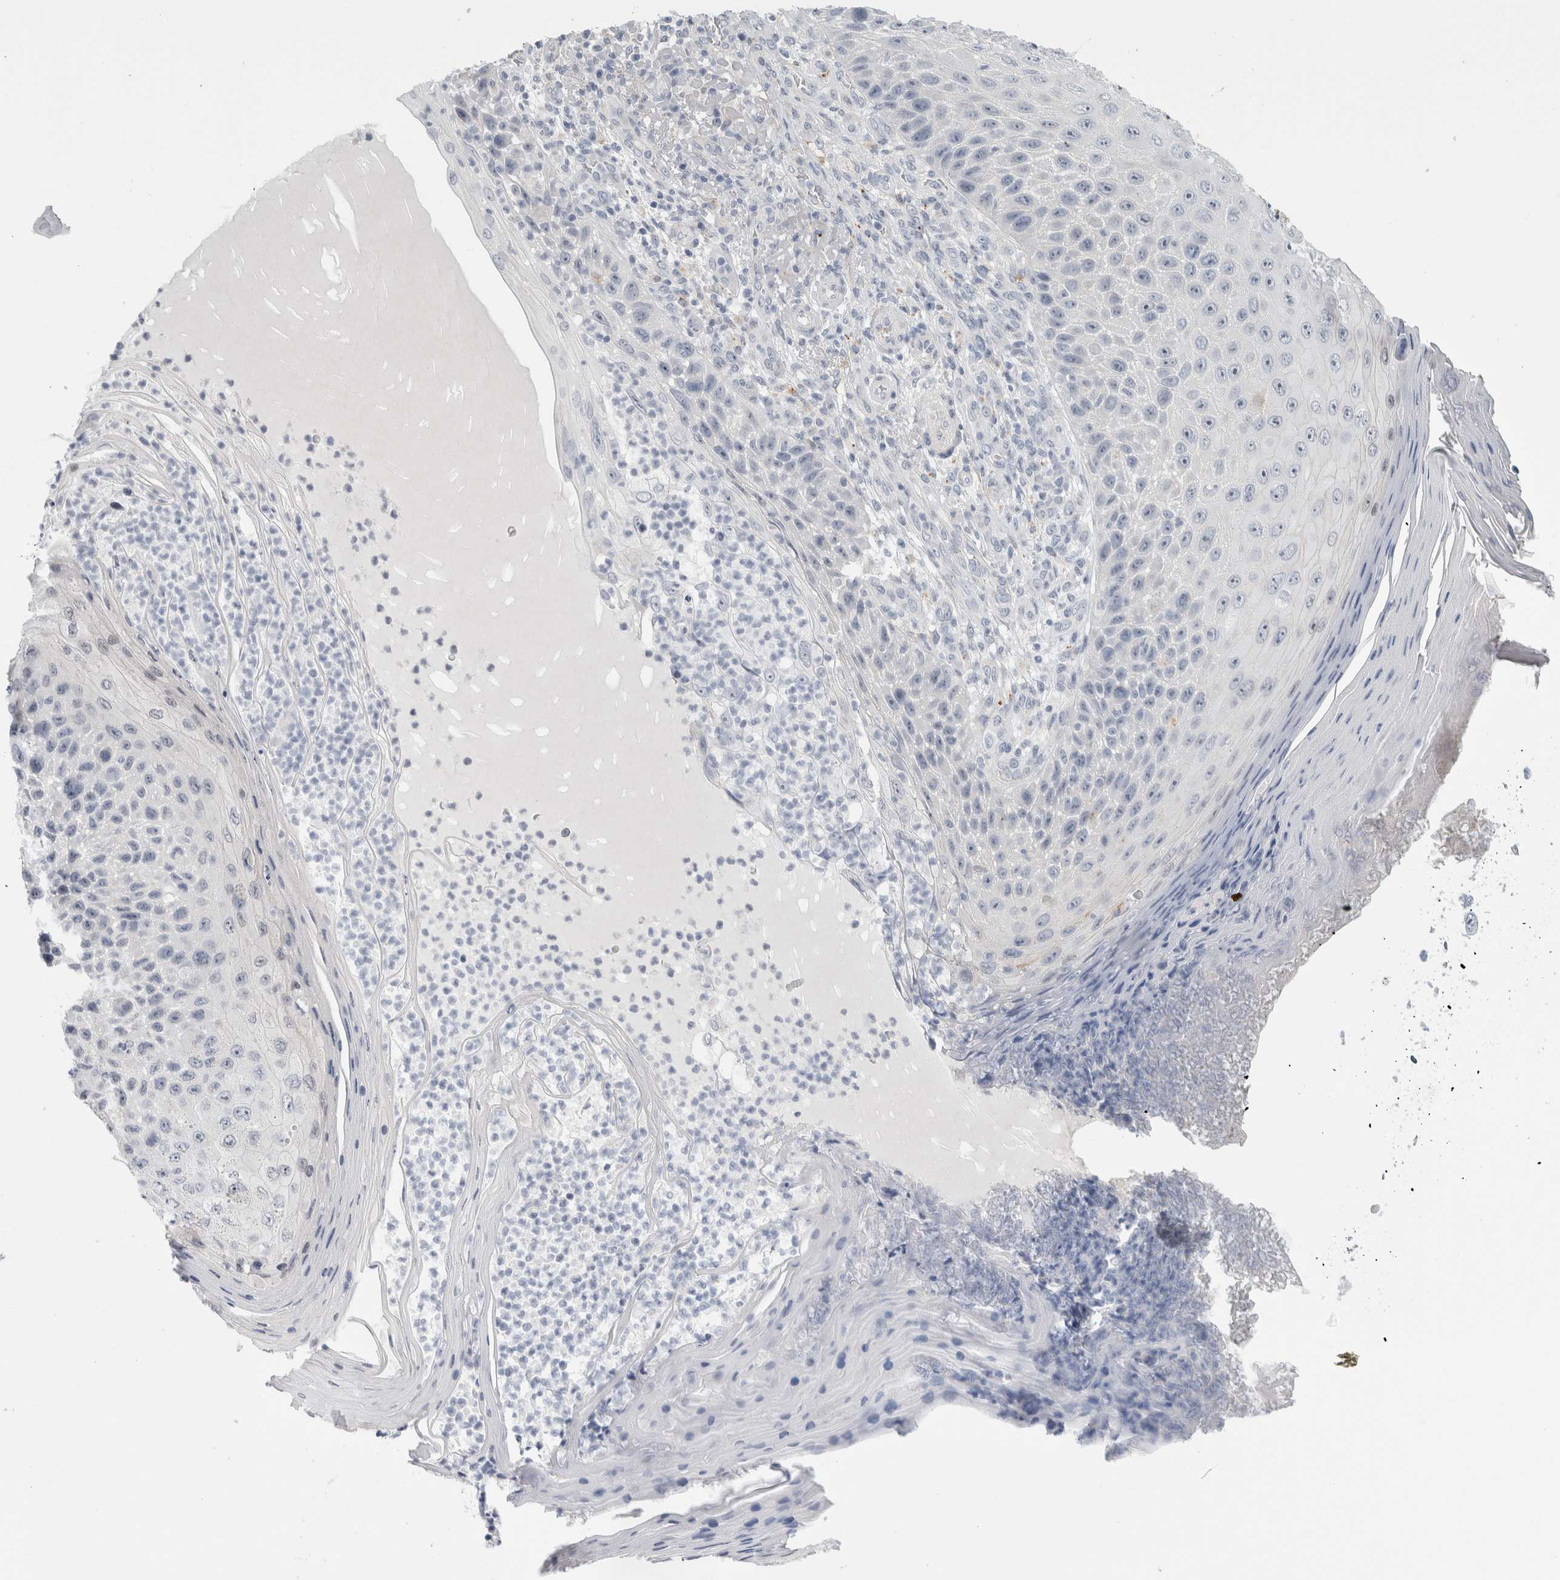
{"staining": {"intensity": "negative", "quantity": "none", "location": "none"}, "tissue": "skin cancer", "cell_type": "Tumor cells", "image_type": "cancer", "snomed": [{"axis": "morphology", "description": "Squamous cell carcinoma, NOS"}, {"axis": "topography", "description": "Skin"}], "caption": "Immunohistochemistry image of neoplastic tissue: skin squamous cell carcinoma stained with DAB (3,3'-diaminobenzidine) exhibits no significant protein staining in tumor cells. The staining is performed using DAB (3,3'-diaminobenzidine) brown chromogen with nuclei counter-stained in using hematoxylin.", "gene": "ANKMY1", "patient": {"sex": "female", "age": 88}}